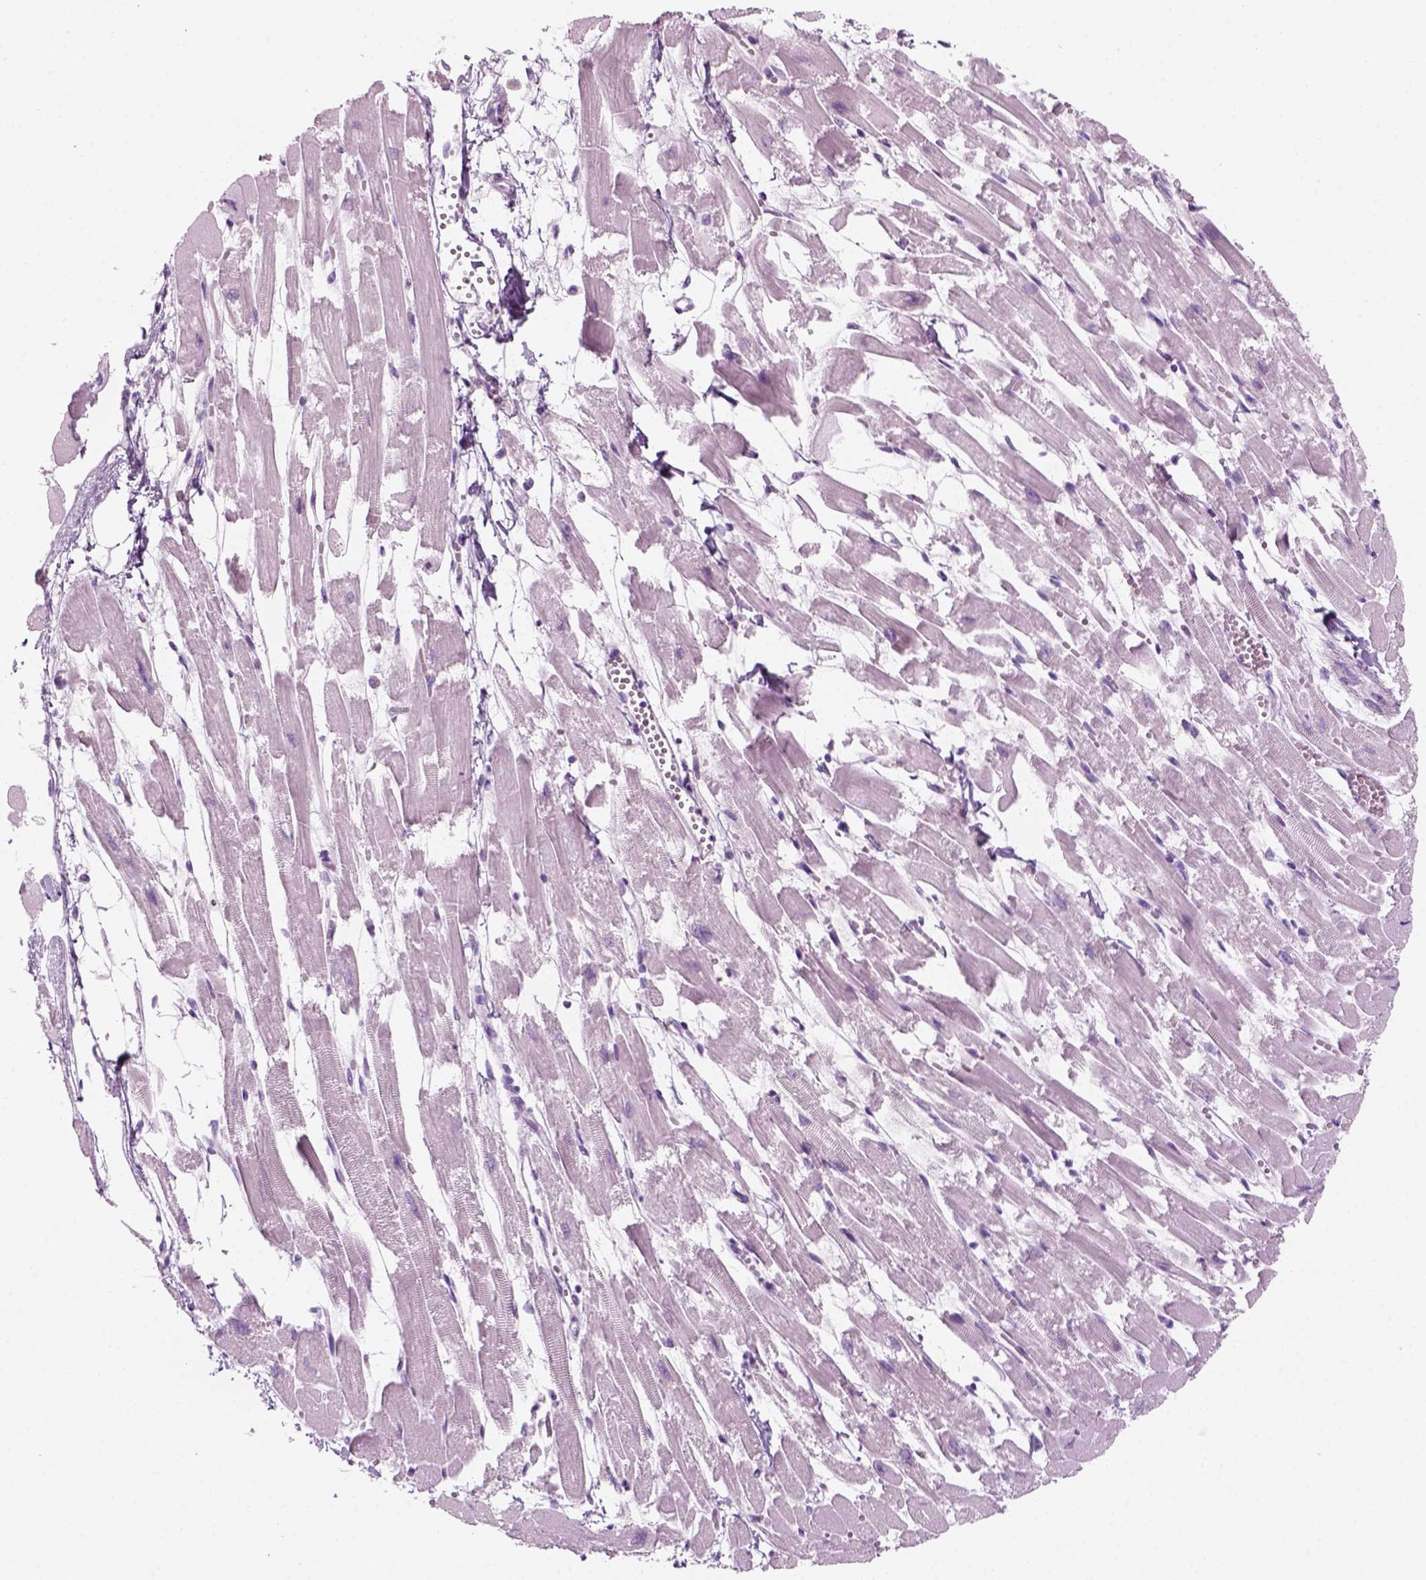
{"staining": {"intensity": "negative", "quantity": "none", "location": "none"}, "tissue": "heart muscle", "cell_type": "Cardiomyocytes", "image_type": "normal", "snomed": [{"axis": "morphology", "description": "Normal tissue, NOS"}, {"axis": "topography", "description": "Heart"}], "caption": "Immunohistochemistry micrograph of normal heart muscle: human heart muscle stained with DAB reveals no significant protein expression in cardiomyocytes.", "gene": "KRTAP11", "patient": {"sex": "female", "age": 52}}